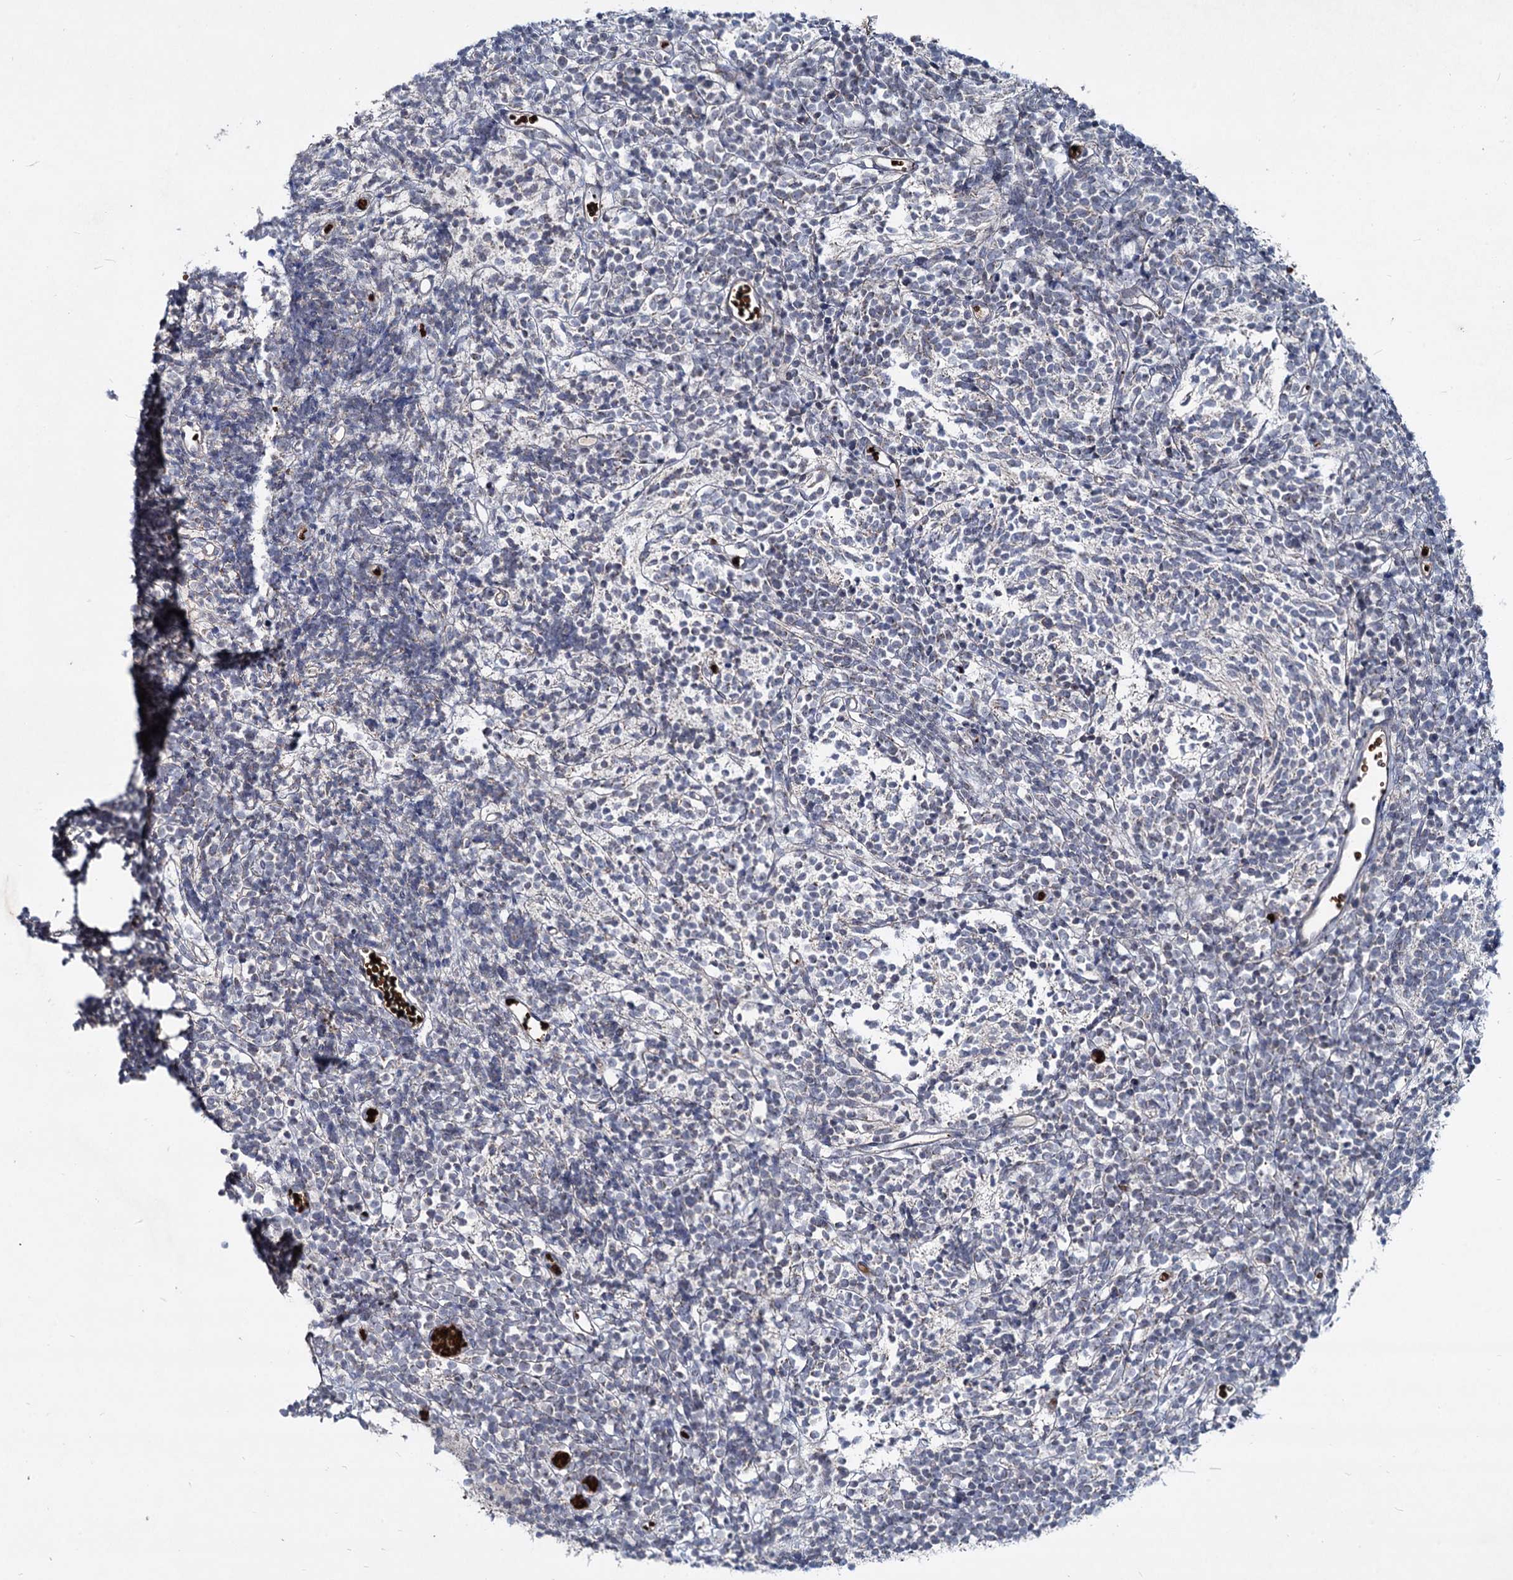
{"staining": {"intensity": "negative", "quantity": "none", "location": "none"}, "tissue": "glioma", "cell_type": "Tumor cells", "image_type": "cancer", "snomed": [{"axis": "morphology", "description": "Glioma, malignant, Low grade"}, {"axis": "topography", "description": "Brain"}], "caption": "IHC image of human low-grade glioma (malignant) stained for a protein (brown), which reveals no staining in tumor cells.", "gene": "RNF6", "patient": {"sex": "female", "age": 1}}